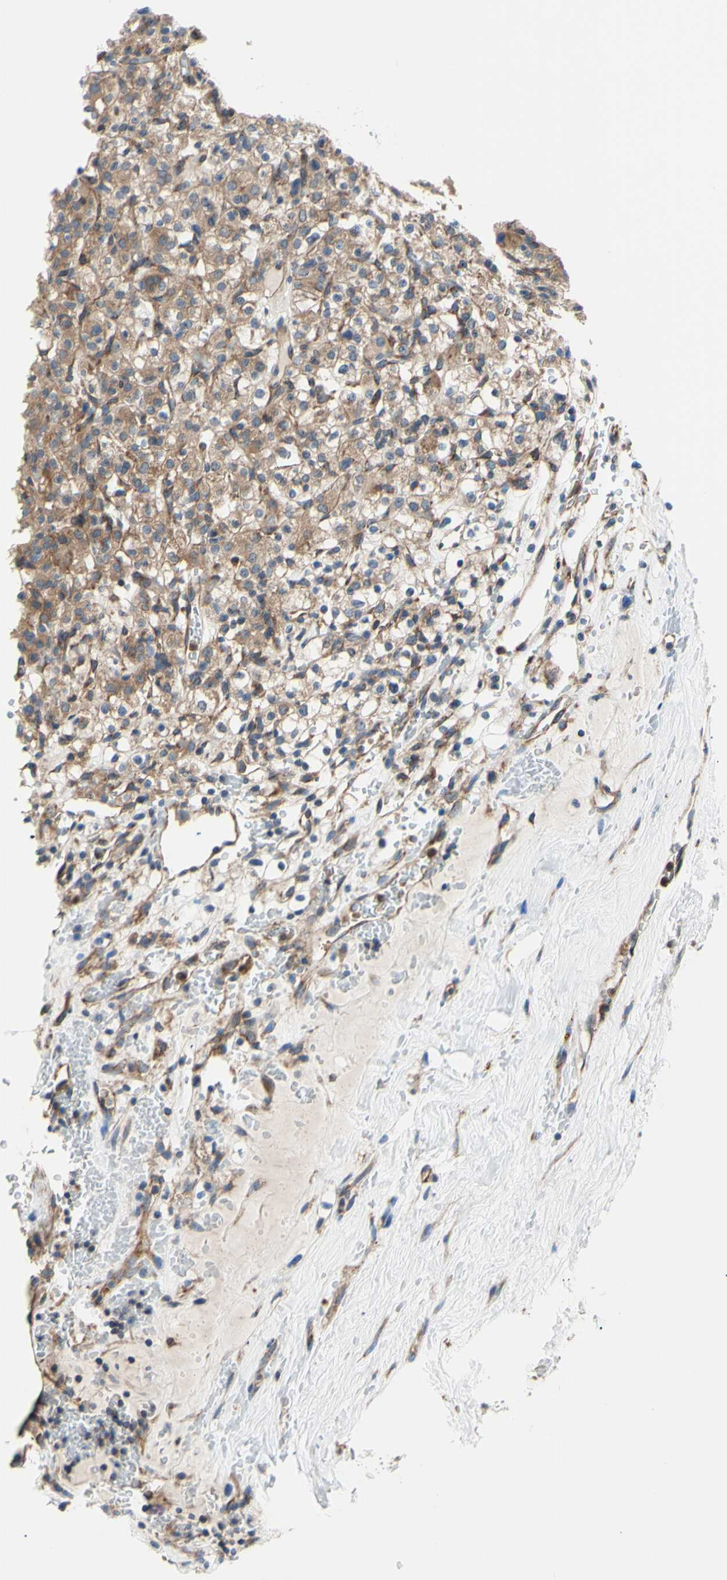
{"staining": {"intensity": "moderate", "quantity": "25%-75%", "location": "cytoplasmic/membranous"}, "tissue": "renal cancer", "cell_type": "Tumor cells", "image_type": "cancer", "snomed": [{"axis": "morphology", "description": "Normal tissue, NOS"}, {"axis": "morphology", "description": "Adenocarcinoma, NOS"}, {"axis": "topography", "description": "Kidney"}], "caption": "Immunohistochemical staining of renal adenocarcinoma displays medium levels of moderate cytoplasmic/membranous protein staining in about 25%-75% of tumor cells. The protein of interest is stained brown, and the nuclei are stained in blue (DAB IHC with brightfield microscopy, high magnification).", "gene": "FMR1", "patient": {"sex": "female", "age": 72}}